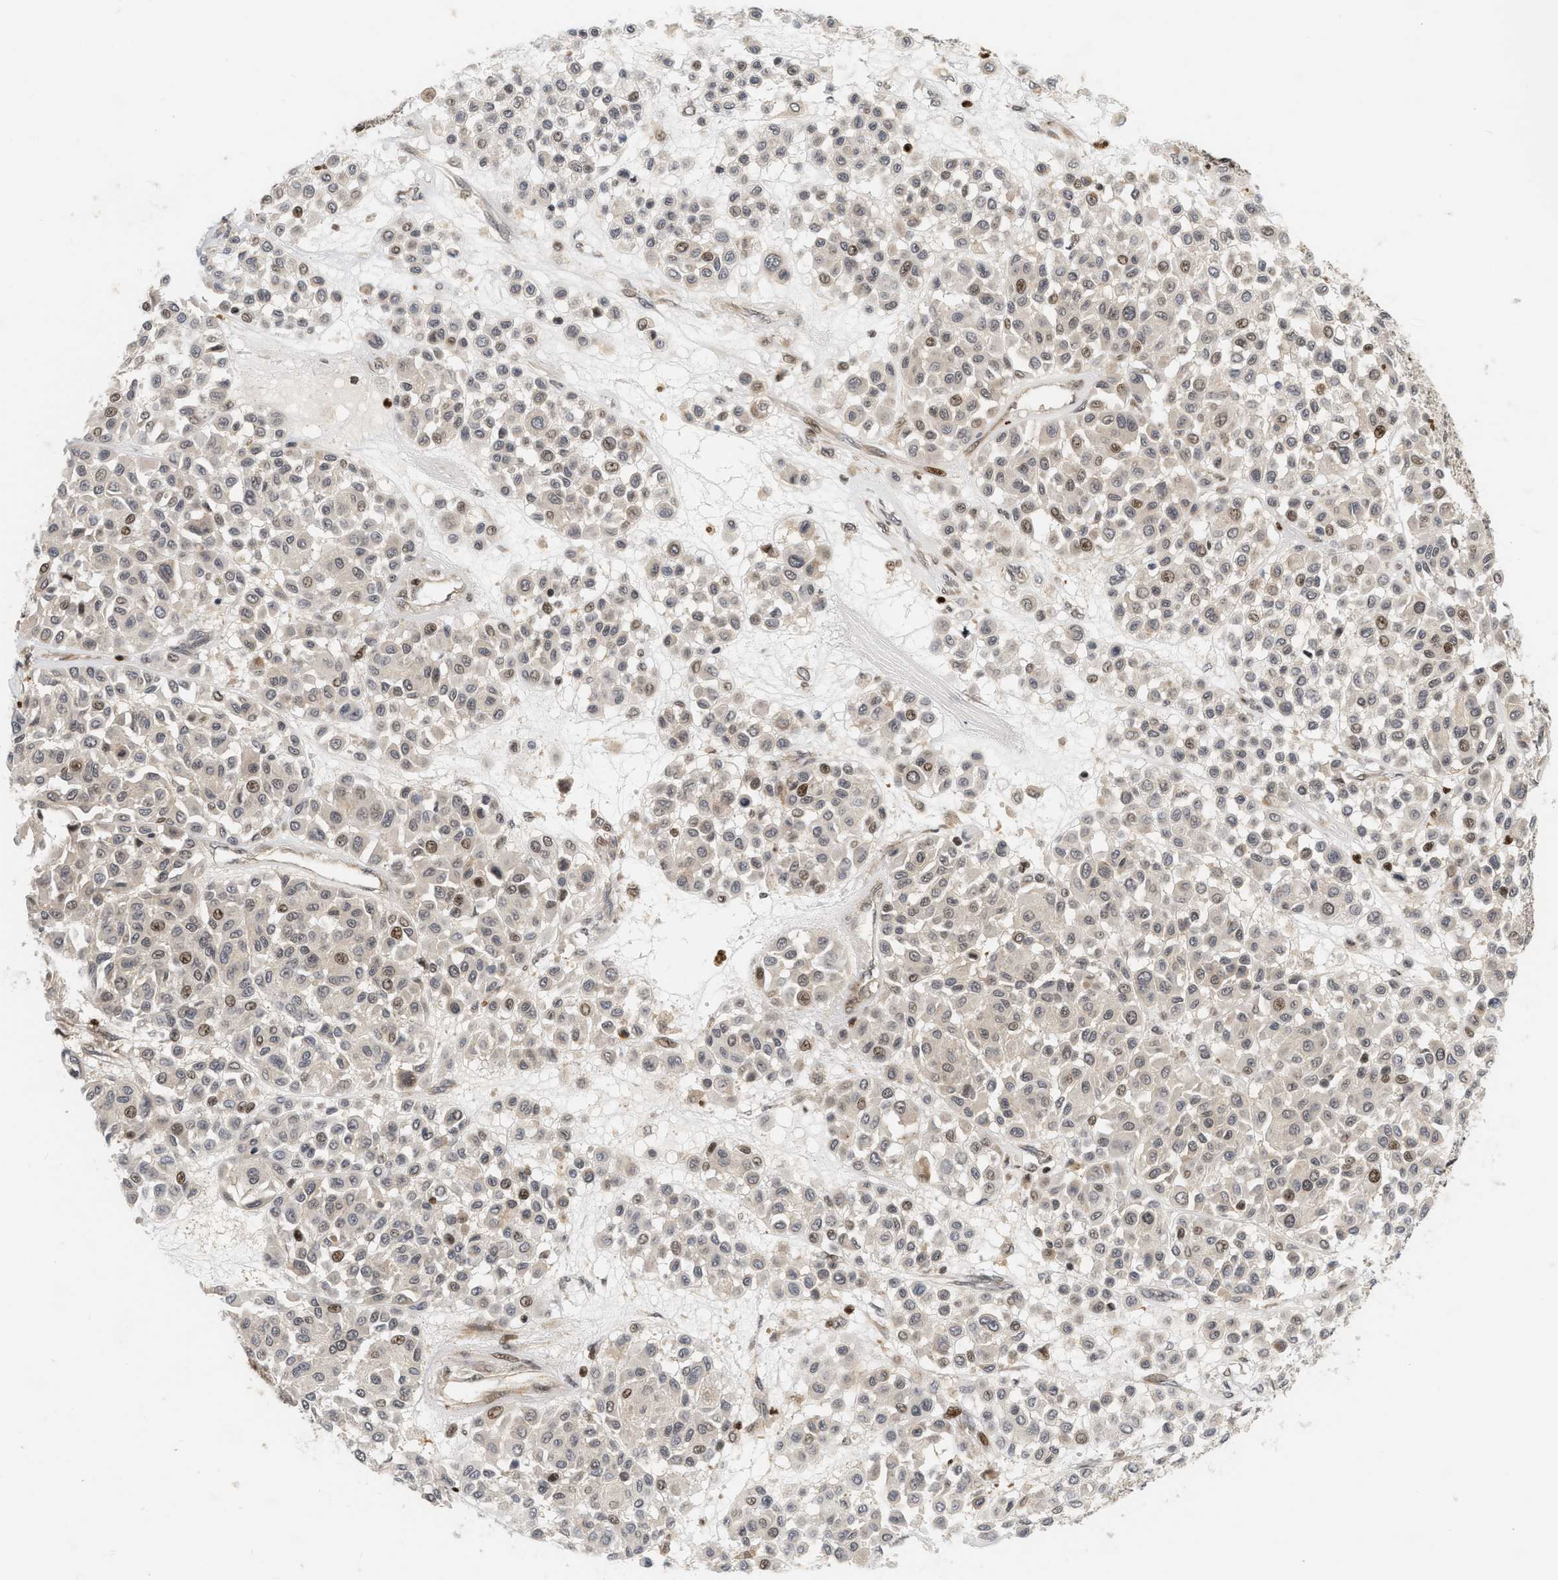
{"staining": {"intensity": "moderate", "quantity": "25%-75%", "location": "nuclear"}, "tissue": "melanoma", "cell_type": "Tumor cells", "image_type": "cancer", "snomed": [{"axis": "morphology", "description": "Malignant melanoma, Metastatic site"}, {"axis": "topography", "description": "Soft tissue"}], "caption": "Human malignant melanoma (metastatic site) stained with a brown dye shows moderate nuclear positive positivity in approximately 25%-75% of tumor cells.", "gene": "NFE2L2", "patient": {"sex": "male", "age": 41}}